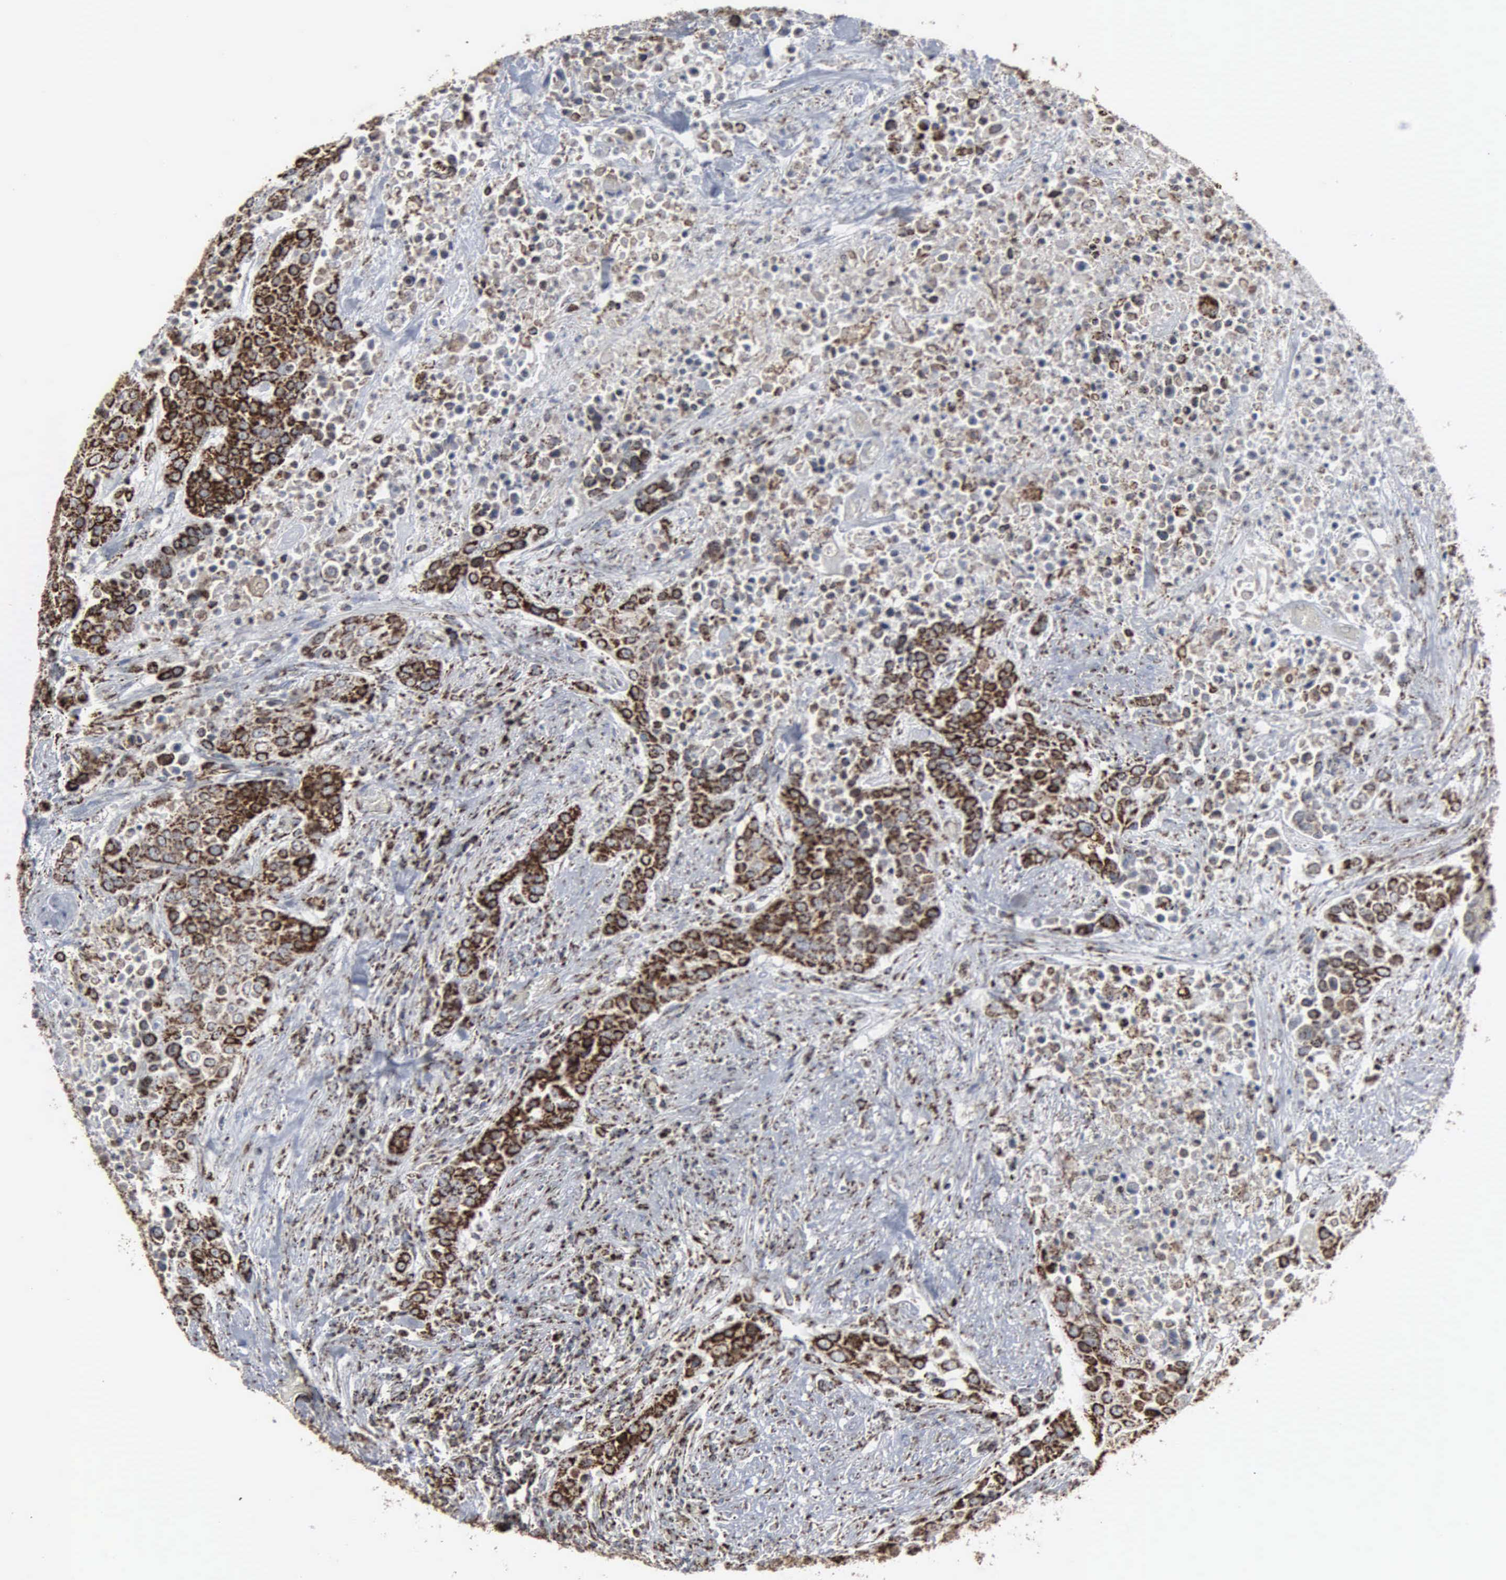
{"staining": {"intensity": "strong", "quantity": ">75%", "location": "cytoplasmic/membranous"}, "tissue": "urothelial cancer", "cell_type": "Tumor cells", "image_type": "cancer", "snomed": [{"axis": "morphology", "description": "Urothelial carcinoma, High grade"}, {"axis": "topography", "description": "Urinary bladder"}], "caption": "Immunohistochemistry photomicrograph of human urothelial cancer stained for a protein (brown), which exhibits high levels of strong cytoplasmic/membranous positivity in about >75% of tumor cells.", "gene": "HSPA9", "patient": {"sex": "male", "age": 74}}